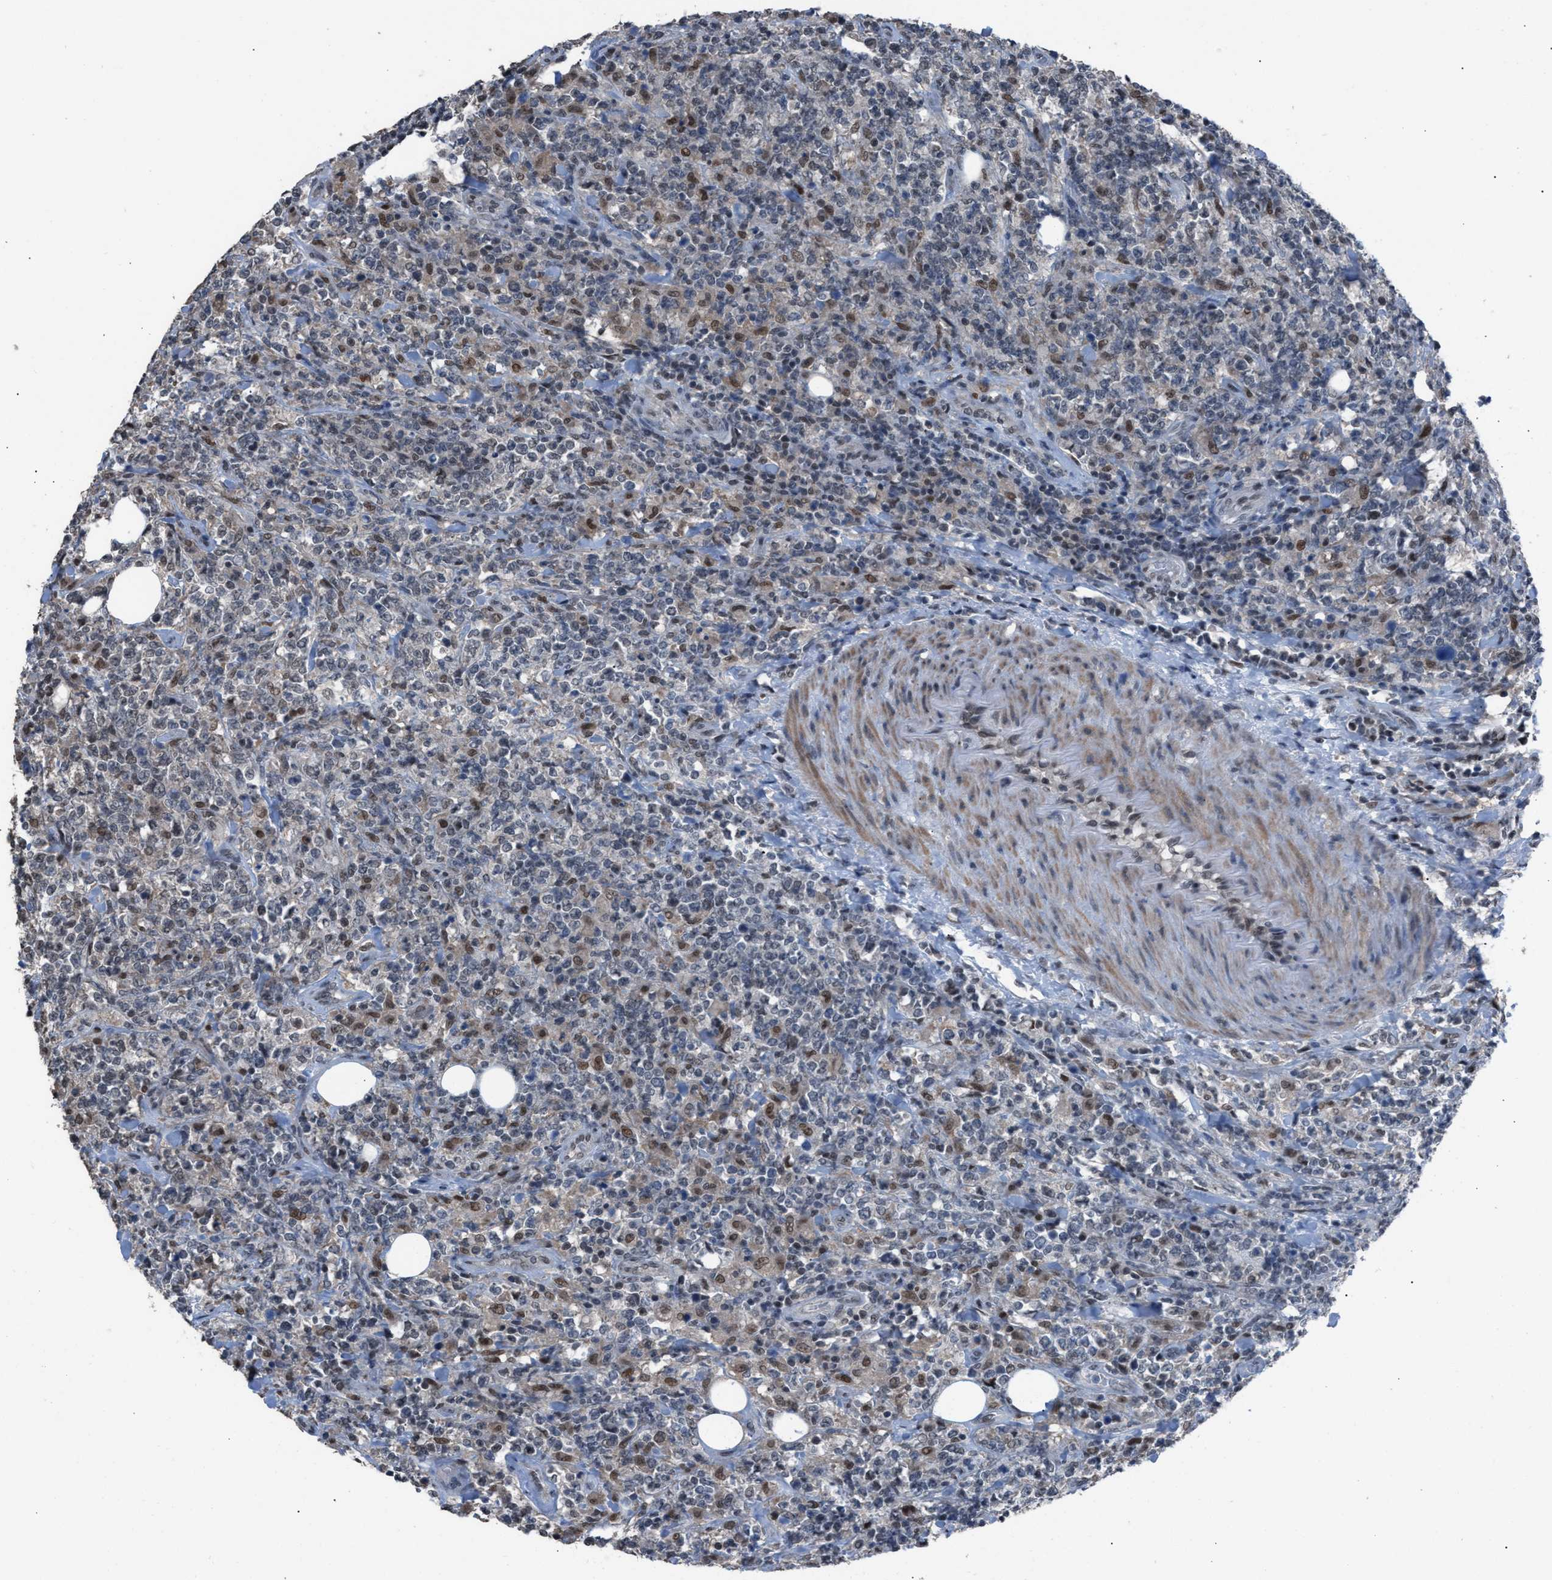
{"staining": {"intensity": "weak", "quantity": "25%-75%", "location": "nuclear"}, "tissue": "lymphoma", "cell_type": "Tumor cells", "image_type": "cancer", "snomed": [{"axis": "morphology", "description": "Malignant lymphoma, non-Hodgkin's type, High grade"}, {"axis": "topography", "description": "Soft tissue"}], "caption": "Protein analysis of malignant lymphoma, non-Hodgkin's type (high-grade) tissue shows weak nuclear staining in approximately 25%-75% of tumor cells. The protein is shown in brown color, while the nuclei are stained blue.", "gene": "ZNF276", "patient": {"sex": "male", "age": 18}}